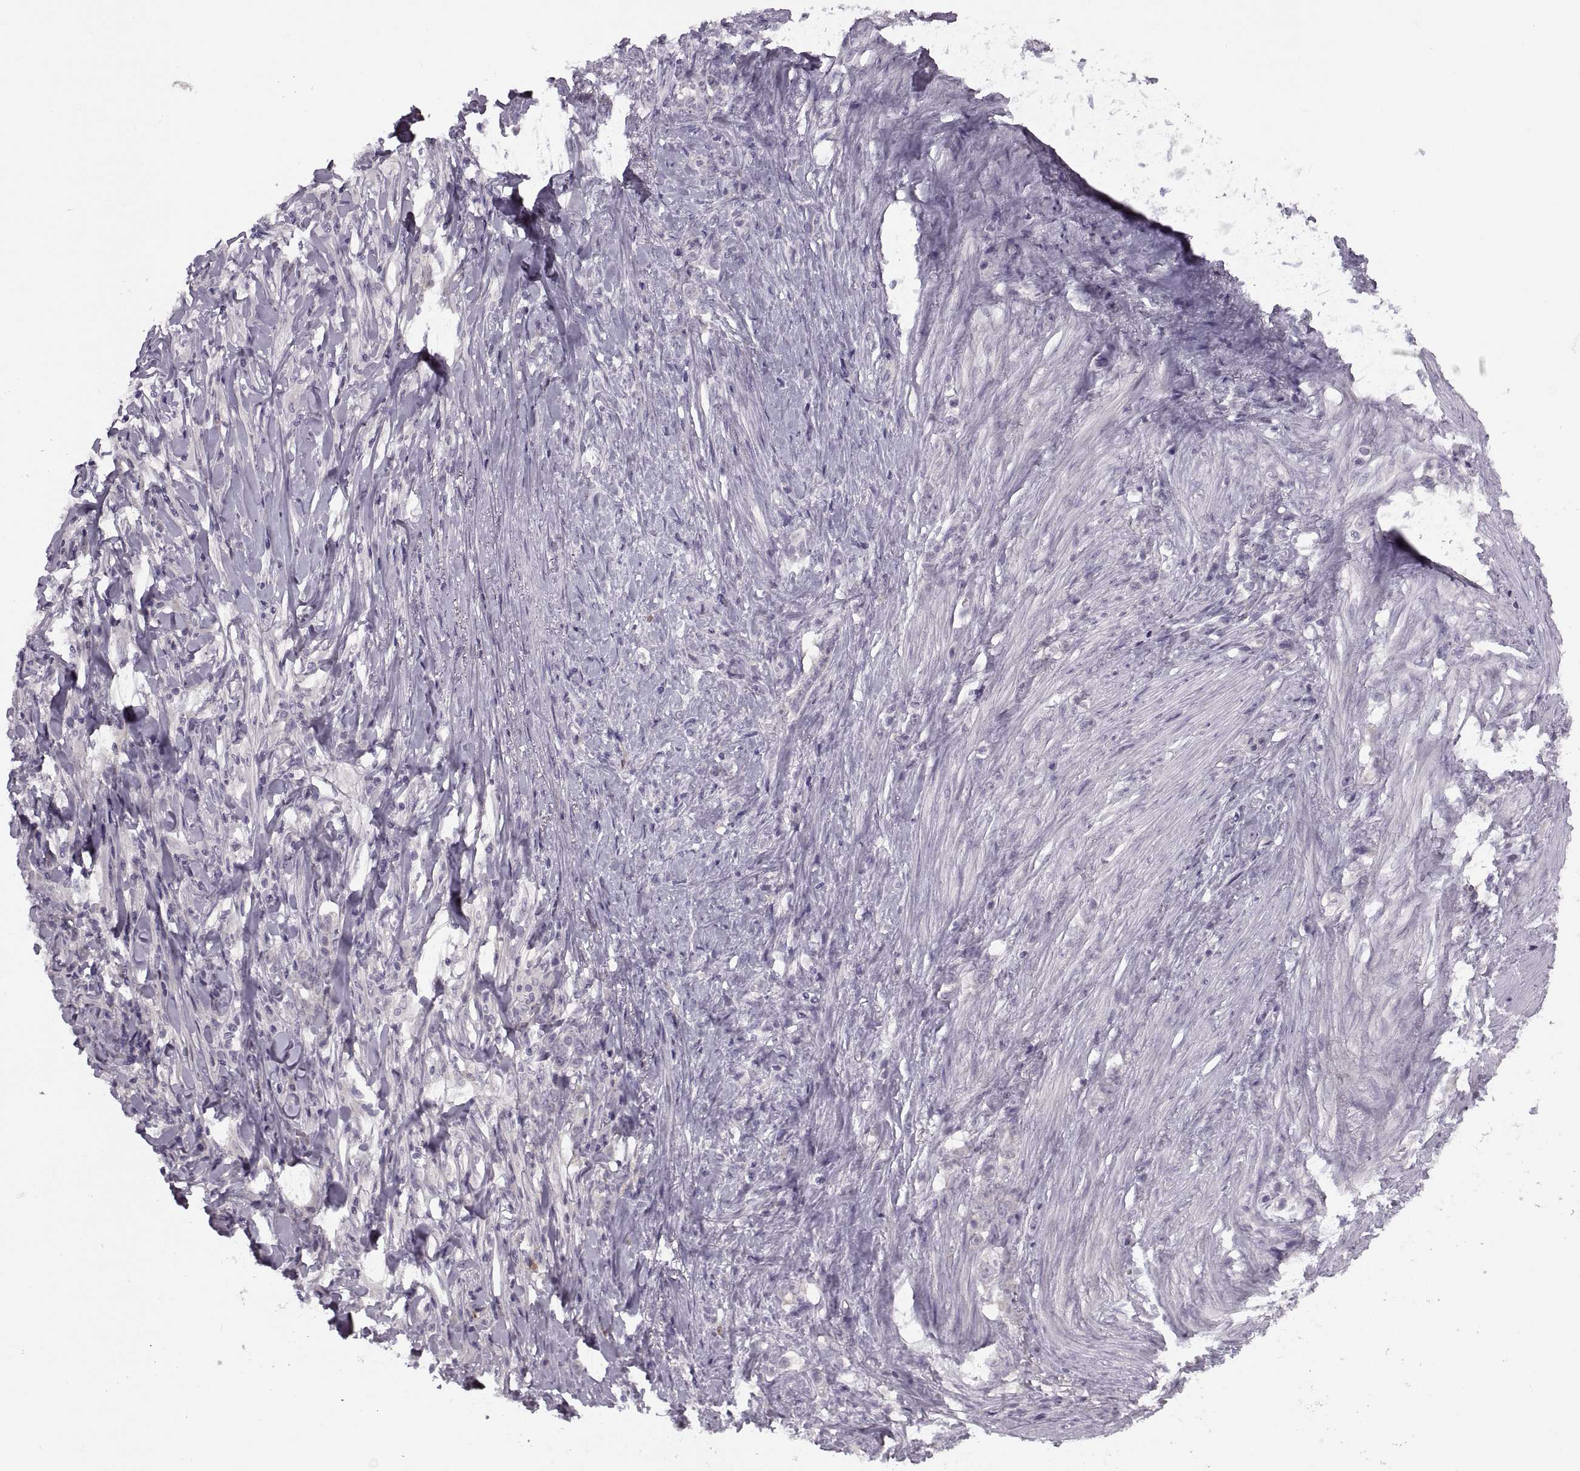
{"staining": {"intensity": "negative", "quantity": "none", "location": "none"}, "tissue": "stomach cancer", "cell_type": "Tumor cells", "image_type": "cancer", "snomed": [{"axis": "morphology", "description": "Adenocarcinoma, NOS"}, {"axis": "topography", "description": "Stomach, lower"}], "caption": "This is an immunohistochemistry (IHC) micrograph of stomach cancer (adenocarcinoma). There is no staining in tumor cells.", "gene": "H2AP", "patient": {"sex": "male", "age": 88}}